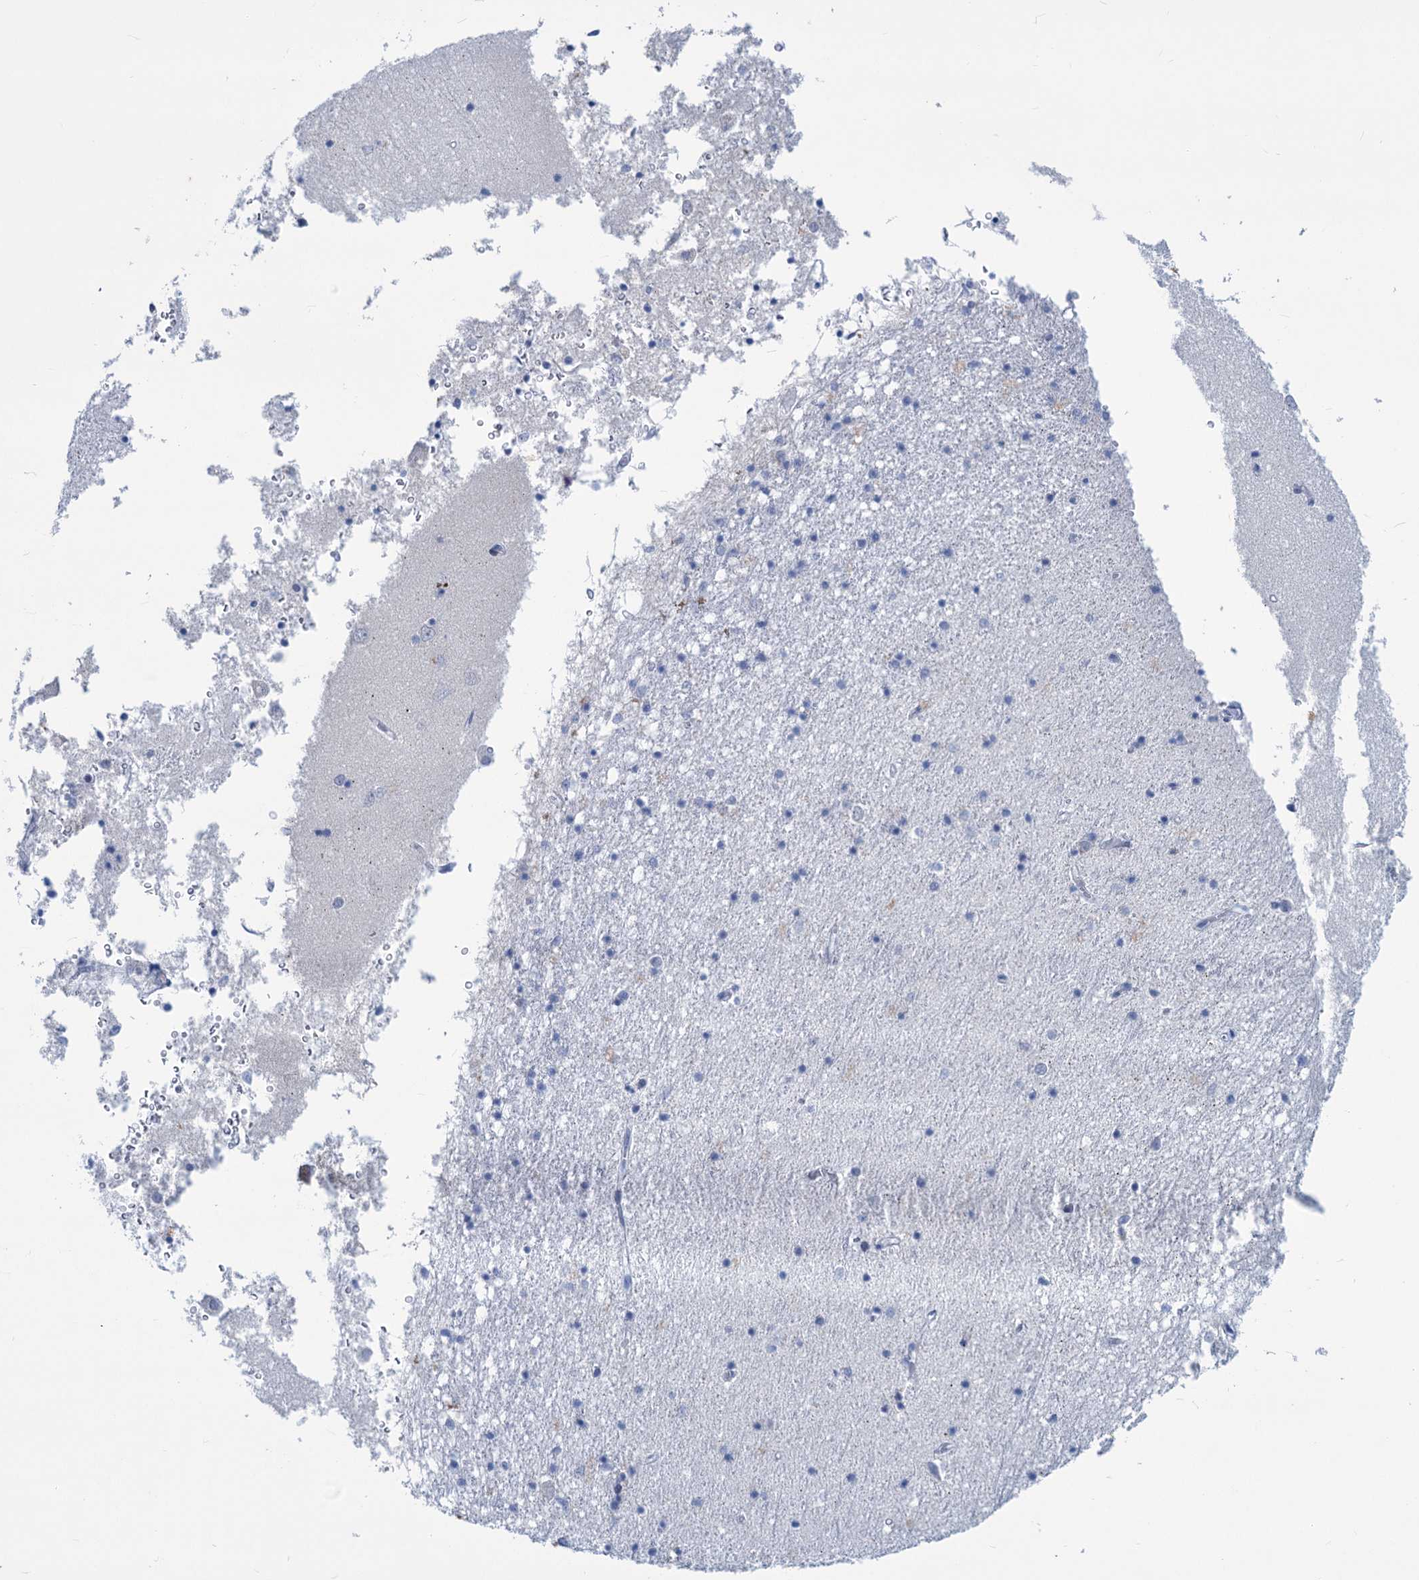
{"staining": {"intensity": "negative", "quantity": "none", "location": "none"}, "tissue": "hippocampus", "cell_type": "Glial cells", "image_type": "normal", "snomed": [{"axis": "morphology", "description": "Normal tissue, NOS"}, {"axis": "topography", "description": "Hippocampus"}], "caption": "Immunohistochemical staining of benign hippocampus exhibits no significant staining in glial cells. The staining was performed using DAB to visualize the protein expression in brown, while the nuclei were stained in blue with hematoxylin (Magnification: 20x).", "gene": "NEU3", "patient": {"sex": "male", "age": 70}}